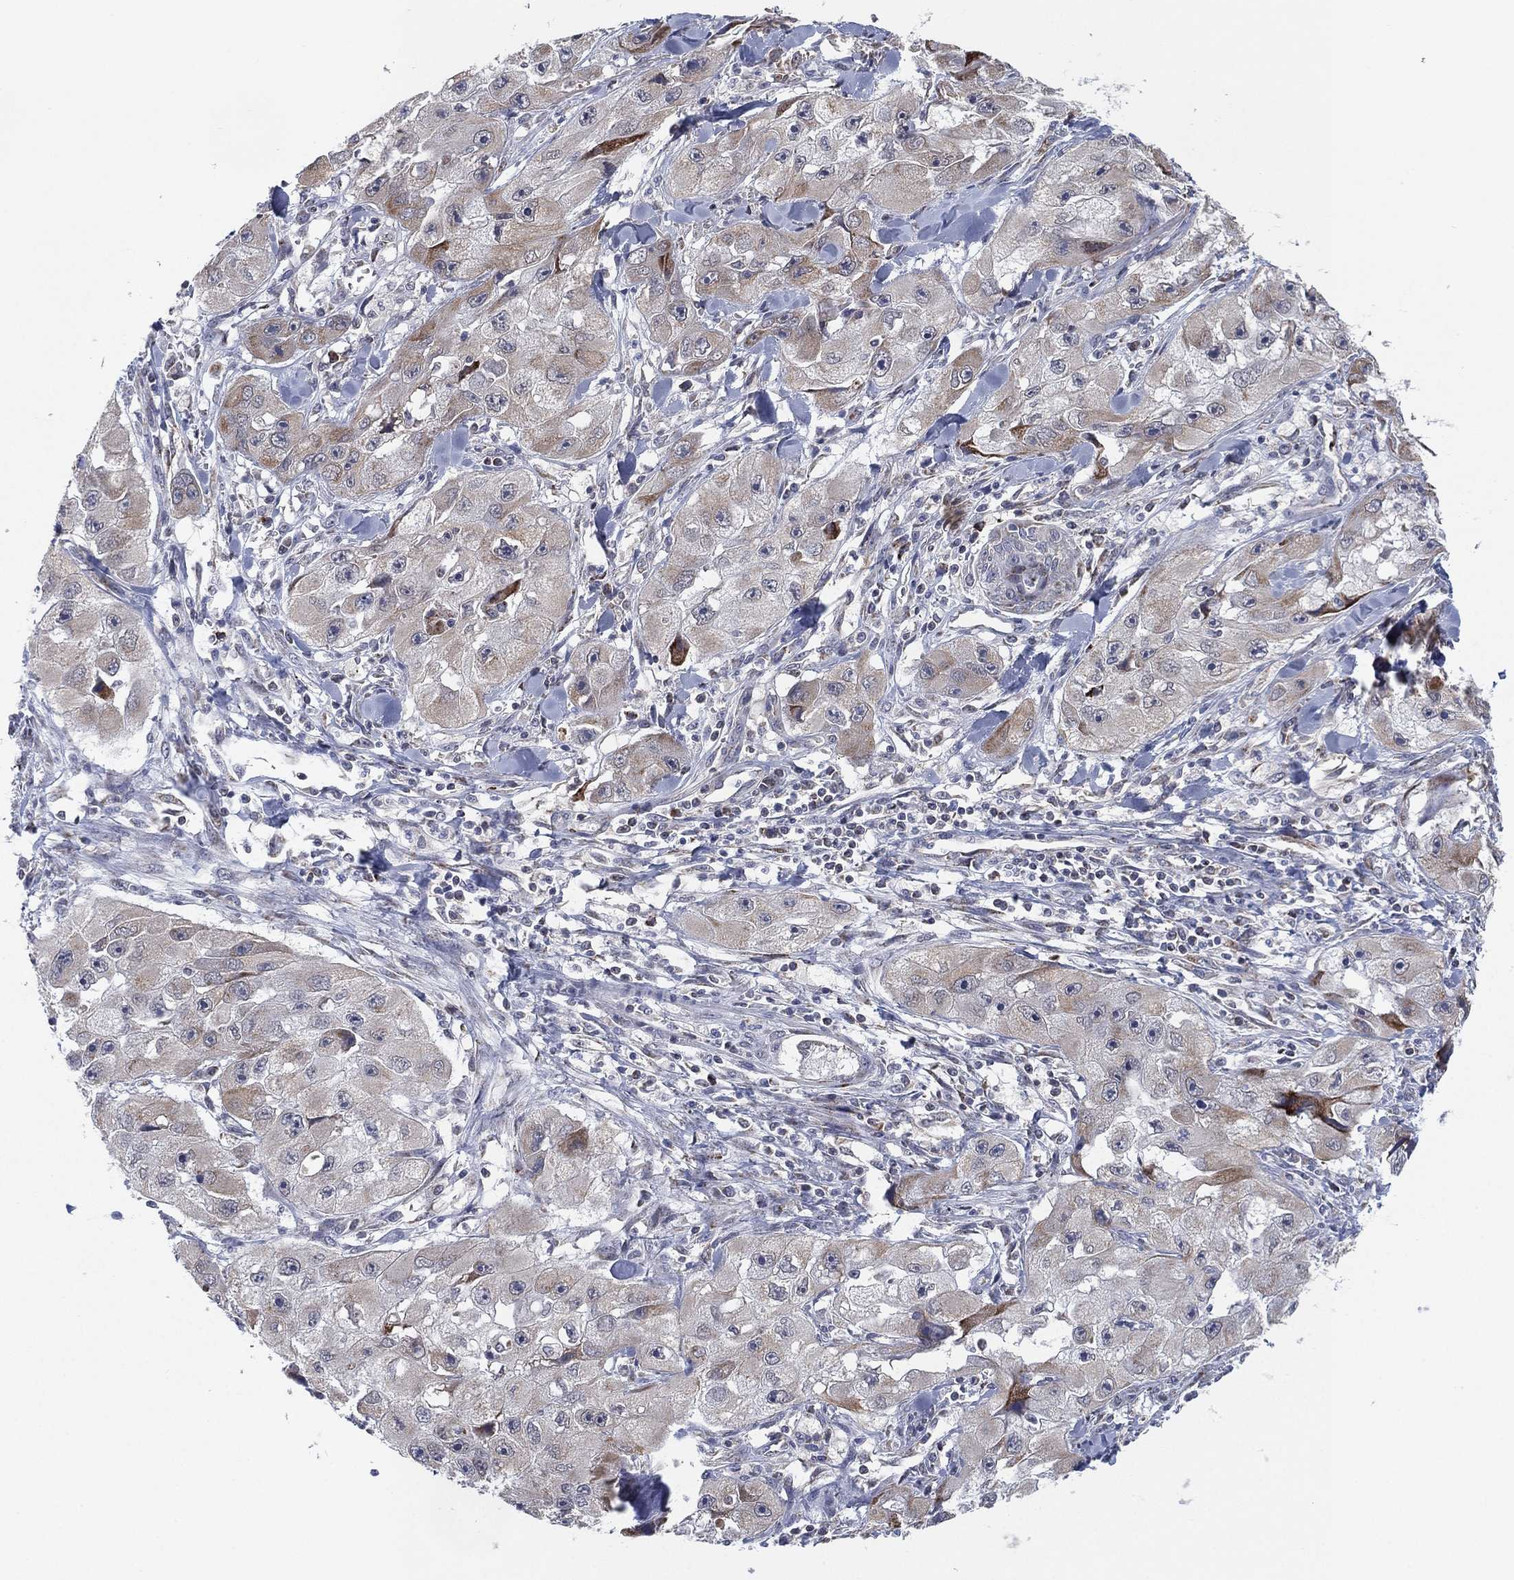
{"staining": {"intensity": "weak", "quantity": "<25%", "location": "cytoplasmic/membranous"}, "tissue": "skin cancer", "cell_type": "Tumor cells", "image_type": "cancer", "snomed": [{"axis": "morphology", "description": "Squamous cell carcinoma, NOS"}, {"axis": "topography", "description": "Skin"}, {"axis": "topography", "description": "Subcutis"}], "caption": "The micrograph exhibits no staining of tumor cells in skin cancer (squamous cell carcinoma).", "gene": "PSMG4", "patient": {"sex": "male", "age": 73}}